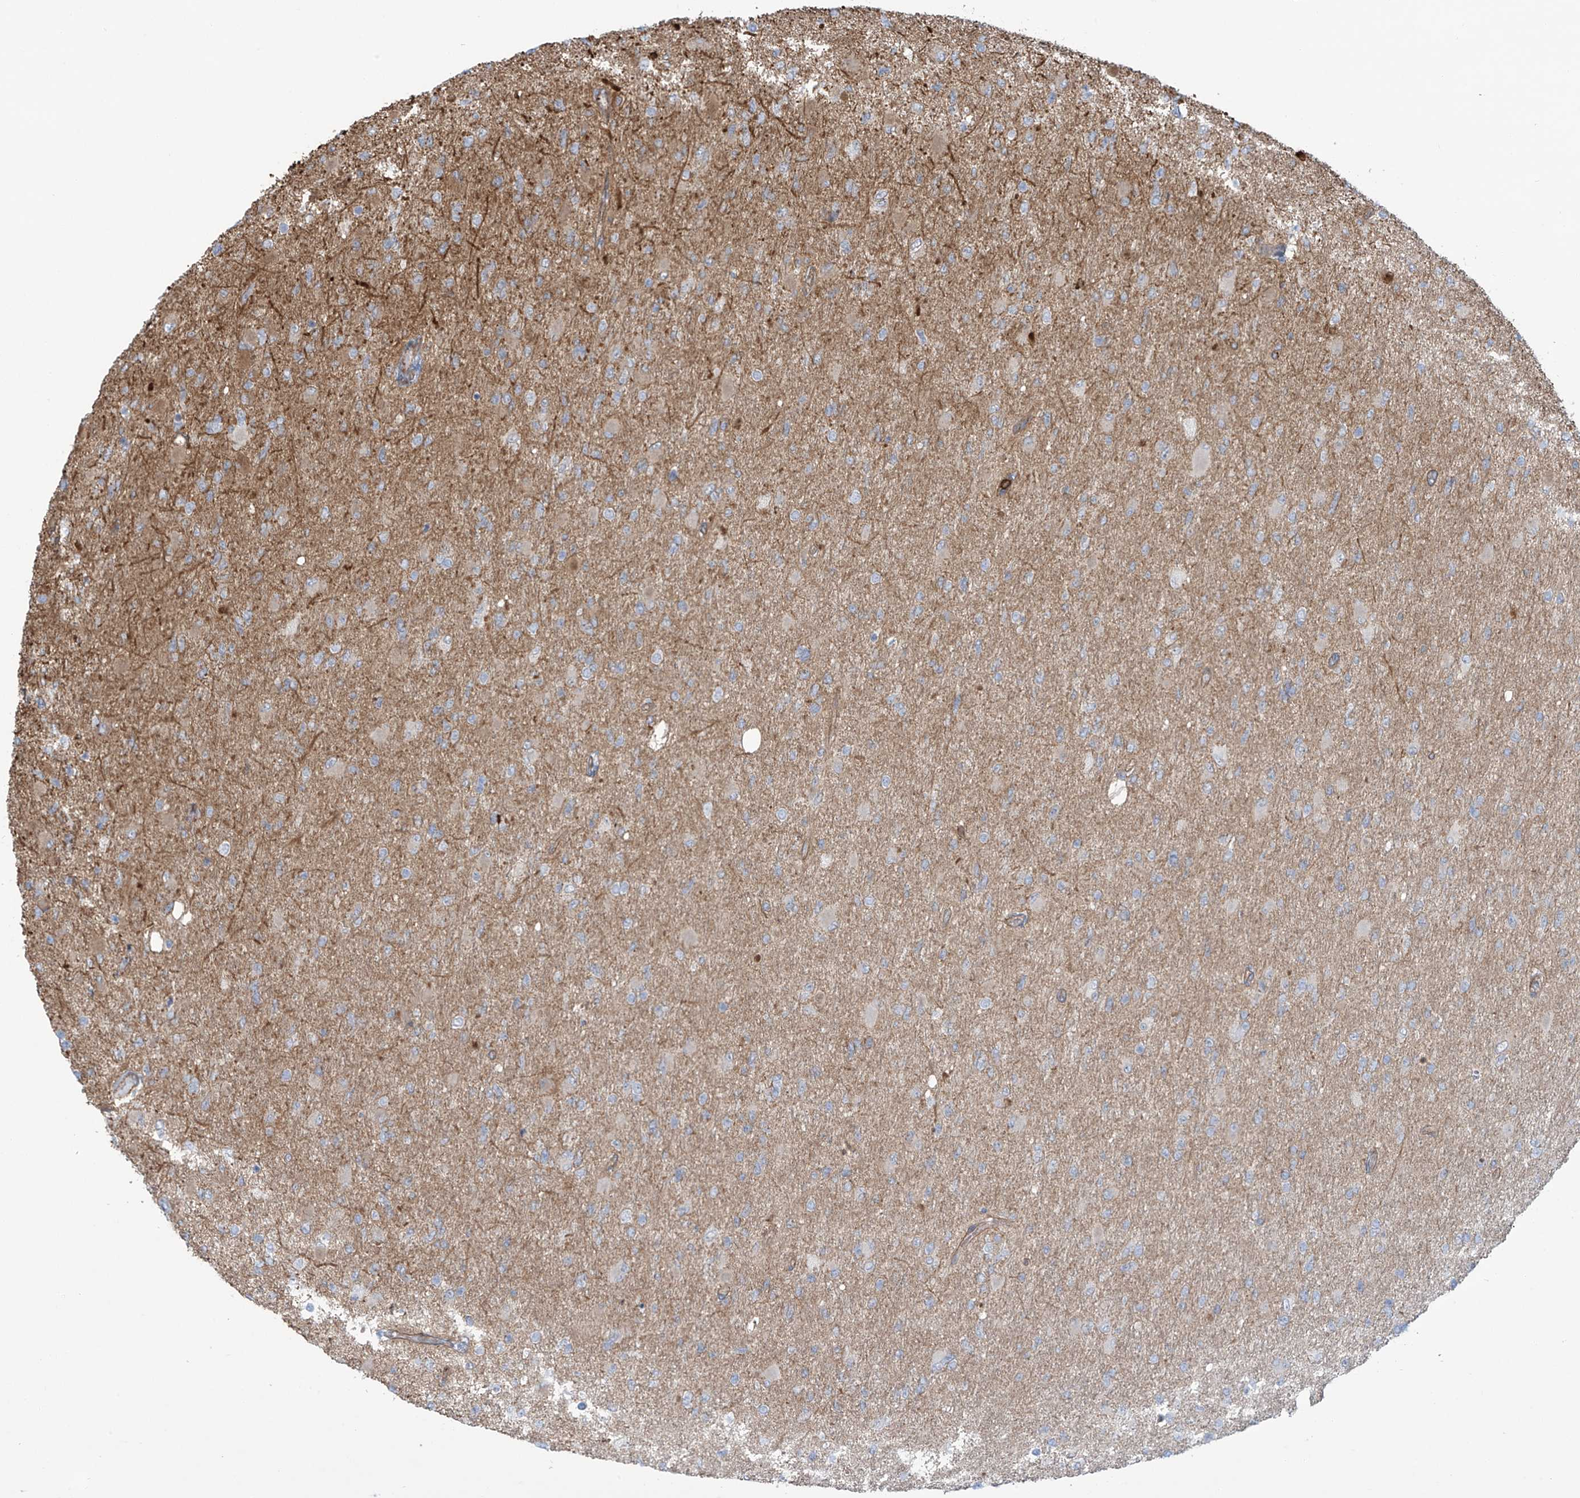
{"staining": {"intensity": "negative", "quantity": "none", "location": "none"}, "tissue": "glioma", "cell_type": "Tumor cells", "image_type": "cancer", "snomed": [{"axis": "morphology", "description": "Glioma, malignant, High grade"}, {"axis": "topography", "description": "Cerebral cortex"}], "caption": "IHC of glioma exhibits no positivity in tumor cells.", "gene": "SLC9A2", "patient": {"sex": "female", "age": 36}}